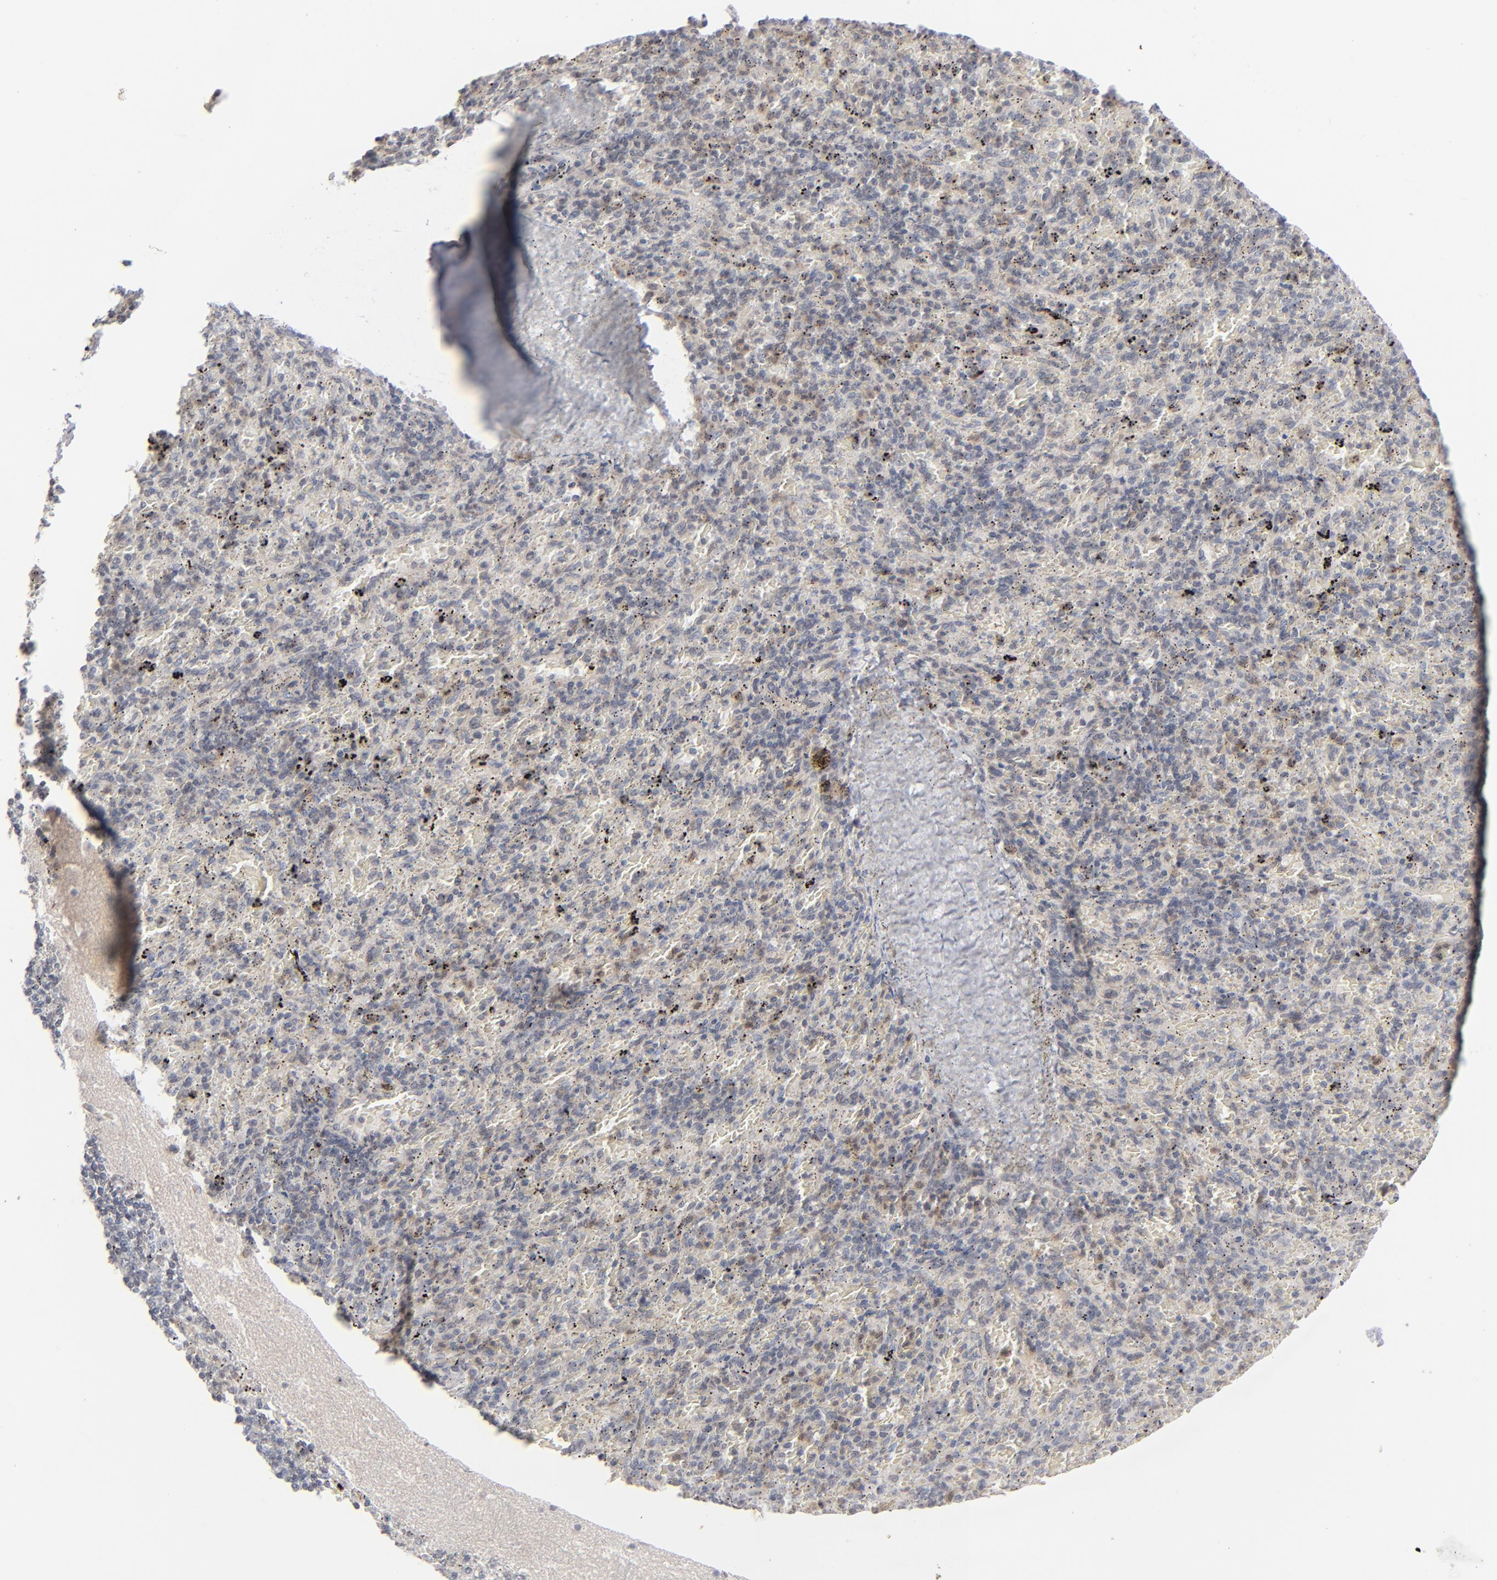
{"staining": {"intensity": "negative", "quantity": "none", "location": "none"}, "tissue": "spleen", "cell_type": "Cells in red pulp", "image_type": "normal", "snomed": [{"axis": "morphology", "description": "Normal tissue, NOS"}, {"axis": "topography", "description": "Spleen"}], "caption": "Immunohistochemical staining of normal human spleen exhibits no significant positivity in cells in red pulp. (Brightfield microscopy of DAB IHC at high magnification).", "gene": "POF1B", "patient": {"sex": "female", "age": 43}}